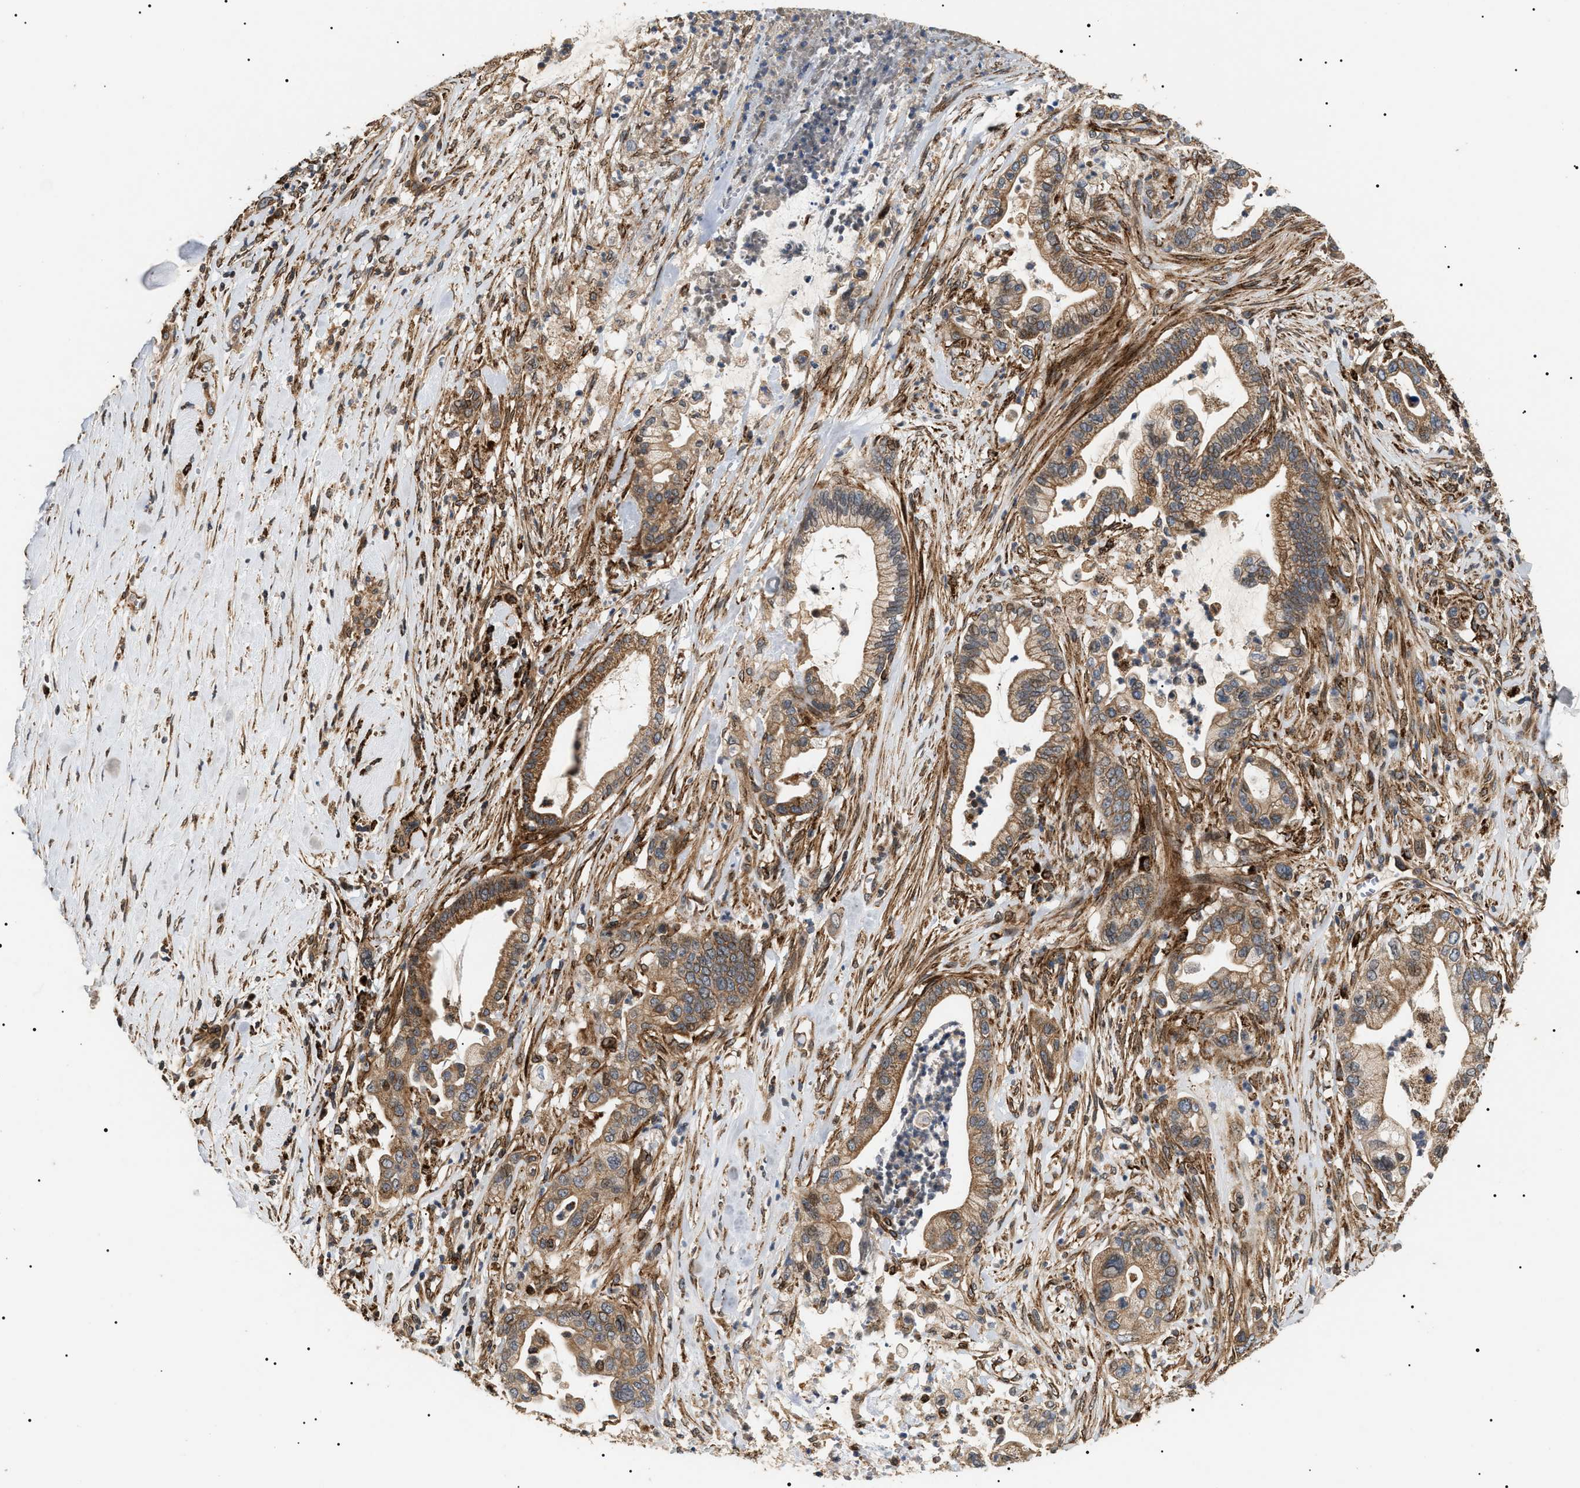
{"staining": {"intensity": "moderate", "quantity": ">75%", "location": "cytoplasmic/membranous"}, "tissue": "pancreatic cancer", "cell_type": "Tumor cells", "image_type": "cancer", "snomed": [{"axis": "morphology", "description": "Adenocarcinoma, NOS"}, {"axis": "topography", "description": "Pancreas"}], "caption": "Immunohistochemistry histopathology image of adenocarcinoma (pancreatic) stained for a protein (brown), which displays medium levels of moderate cytoplasmic/membranous staining in approximately >75% of tumor cells.", "gene": "ZBTB26", "patient": {"sex": "male", "age": 69}}